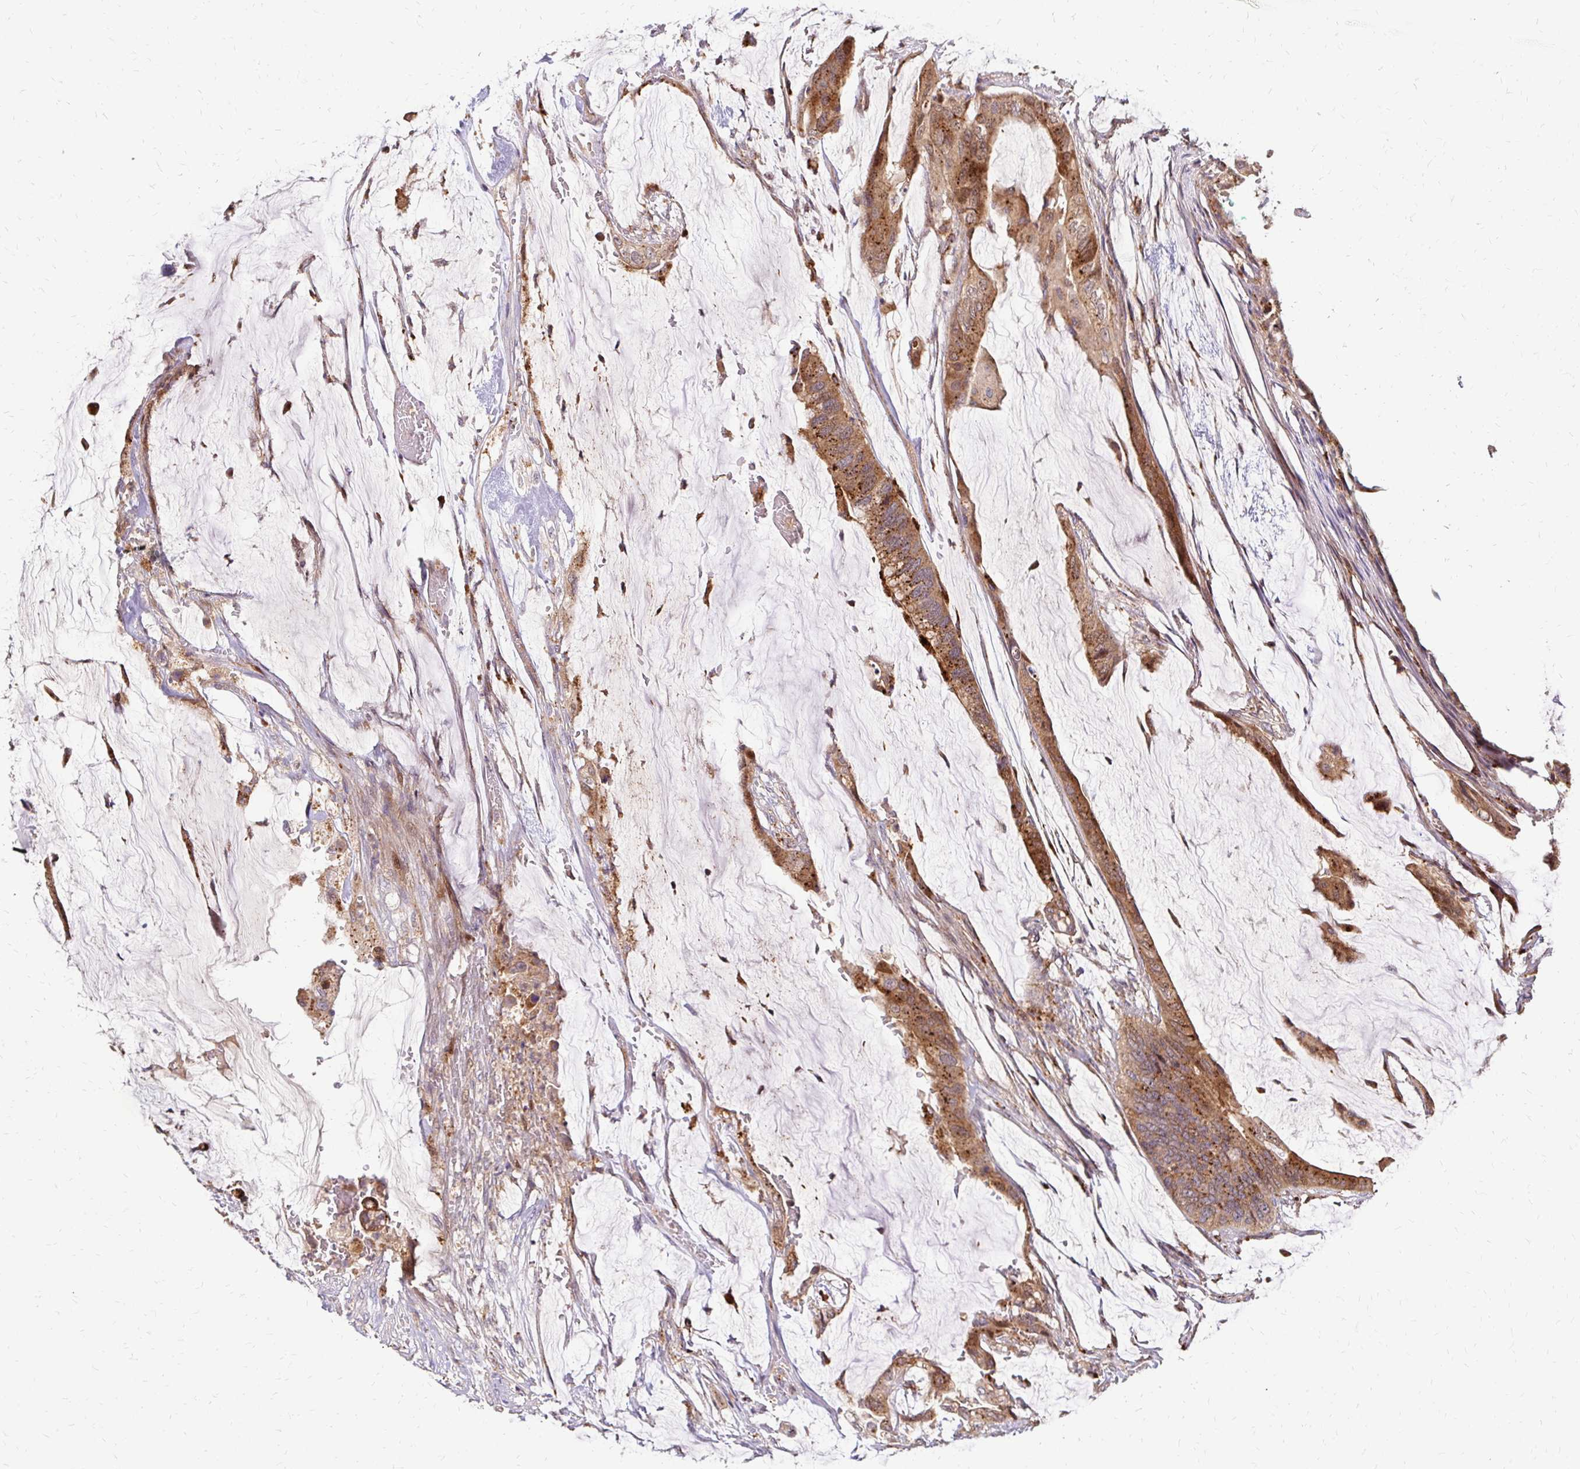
{"staining": {"intensity": "moderate", "quantity": ">75%", "location": "cytoplasmic/membranous"}, "tissue": "colorectal cancer", "cell_type": "Tumor cells", "image_type": "cancer", "snomed": [{"axis": "morphology", "description": "Adenocarcinoma, NOS"}, {"axis": "topography", "description": "Rectum"}], "caption": "Immunohistochemistry micrograph of neoplastic tissue: adenocarcinoma (colorectal) stained using immunohistochemistry exhibits medium levels of moderate protein expression localized specifically in the cytoplasmic/membranous of tumor cells, appearing as a cytoplasmic/membranous brown color.", "gene": "IDUA", "patient": {"sex": "female", "age": 59}}